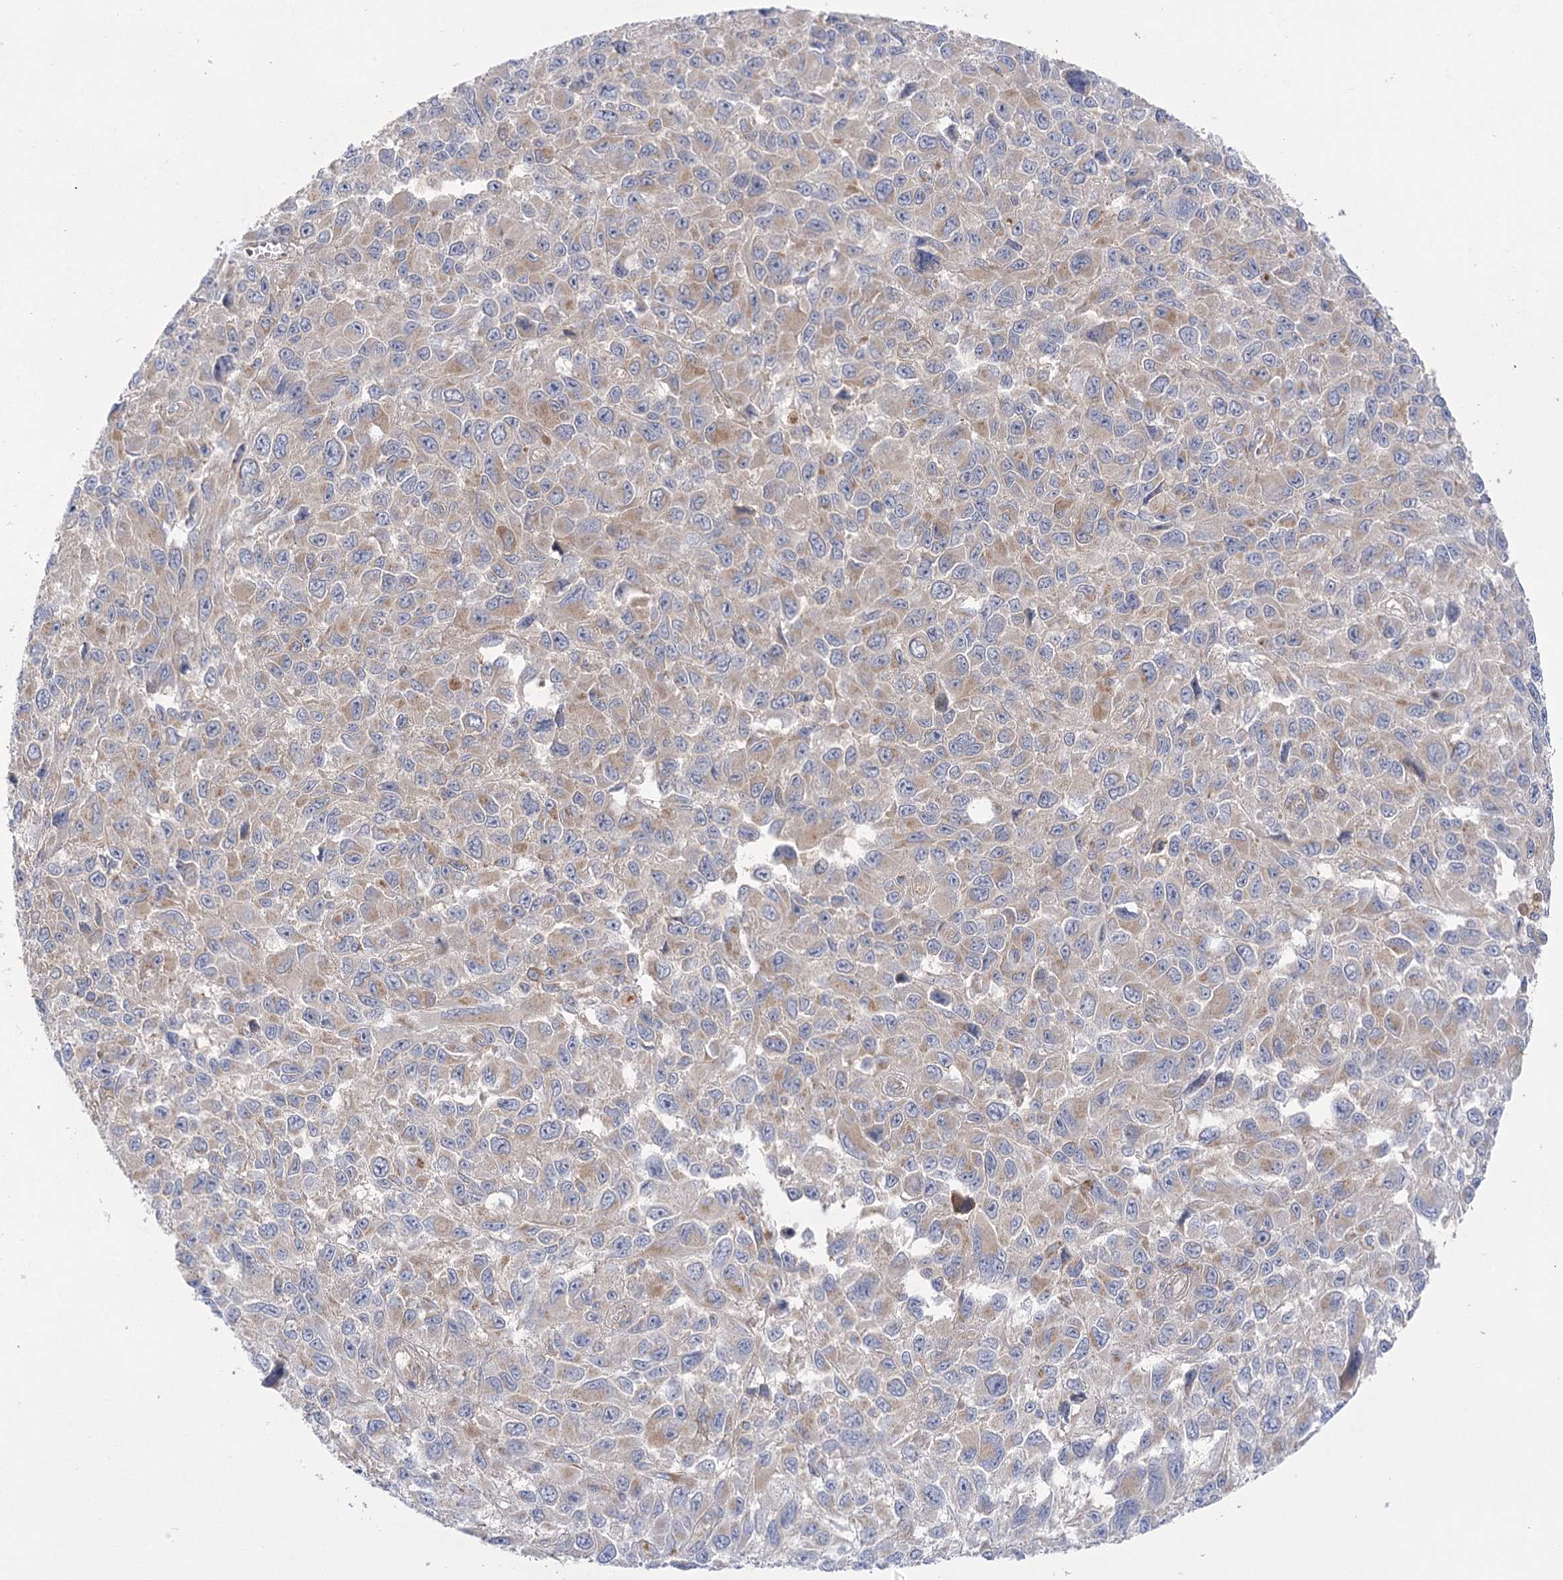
{"staining": {"intensity": "weak", "quantity": "25%-75%", "location": "cytoplasmic/membranous"}, "tissue": "melanoma", "cell_type": "Tumor cells", "image_type": "cancer", "snomed": [{"axis": "morphology", "description": "Malignant melanoma, NOS"}, {"axis": "topography", "description": "Skin"}], "caption": "Melanoma stained for a protein shows weak cytoplasmic/membranous positivity in tumor cells.", "gene": "GBF1", "patient": {"sex": "female", "age": 96}}